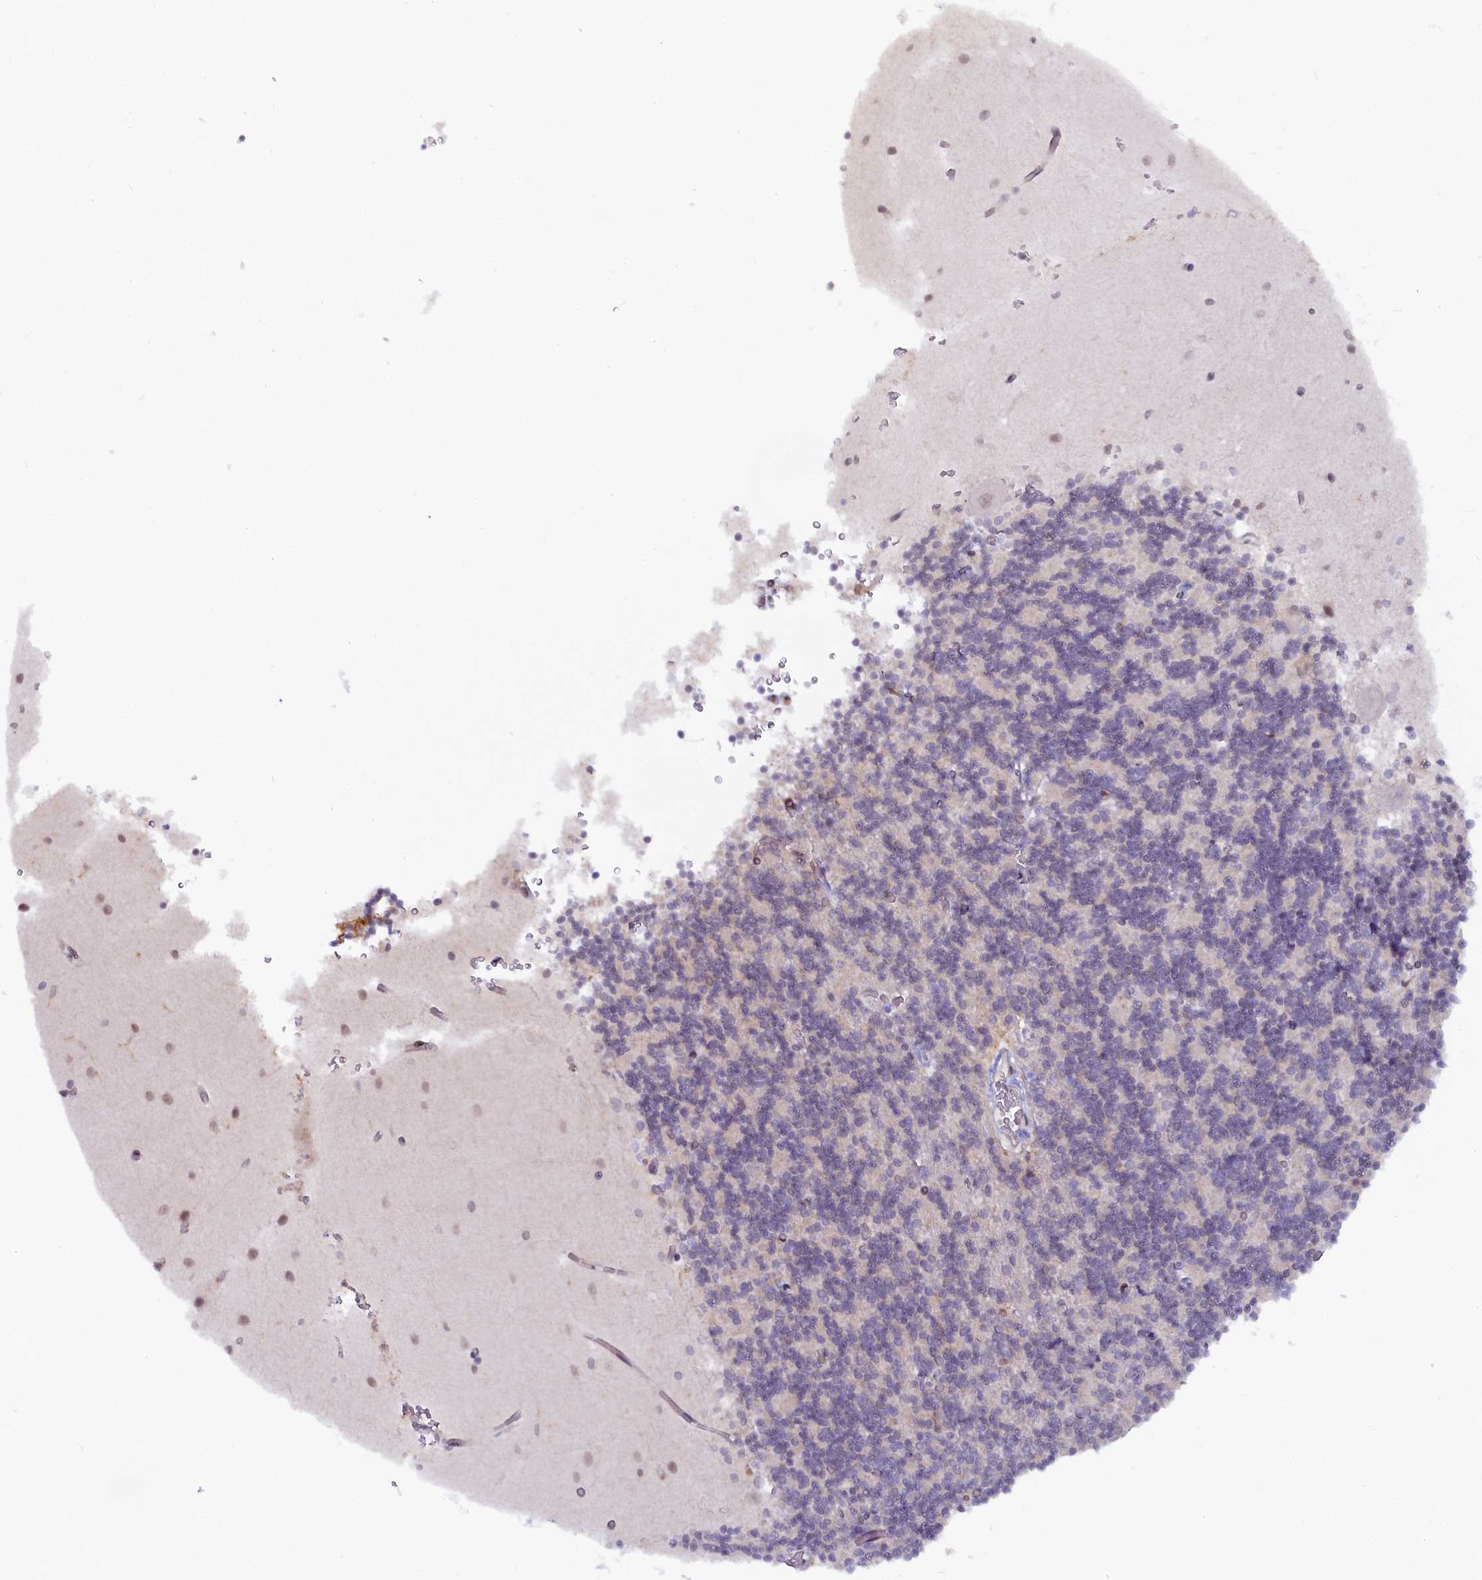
{"staining": {"intensity": "negative", "quantity": "none", "location": "none"}, "tissue": "cerebellum", "cell_type": "Cells in granular layer", "image_type": "normal", "snomed": [{"axis": "morphology", "description": "Normal tissue, NOS"}, {"axis": "topography", "description": "Cerebellum"}], "caption": "DAB immunohistochemical staining of normal human cerebellum demonstrates no significant positivity in cells in granular layer.", "gene": "FCHO1", "patient": {"sex": "male", "age": 37}}